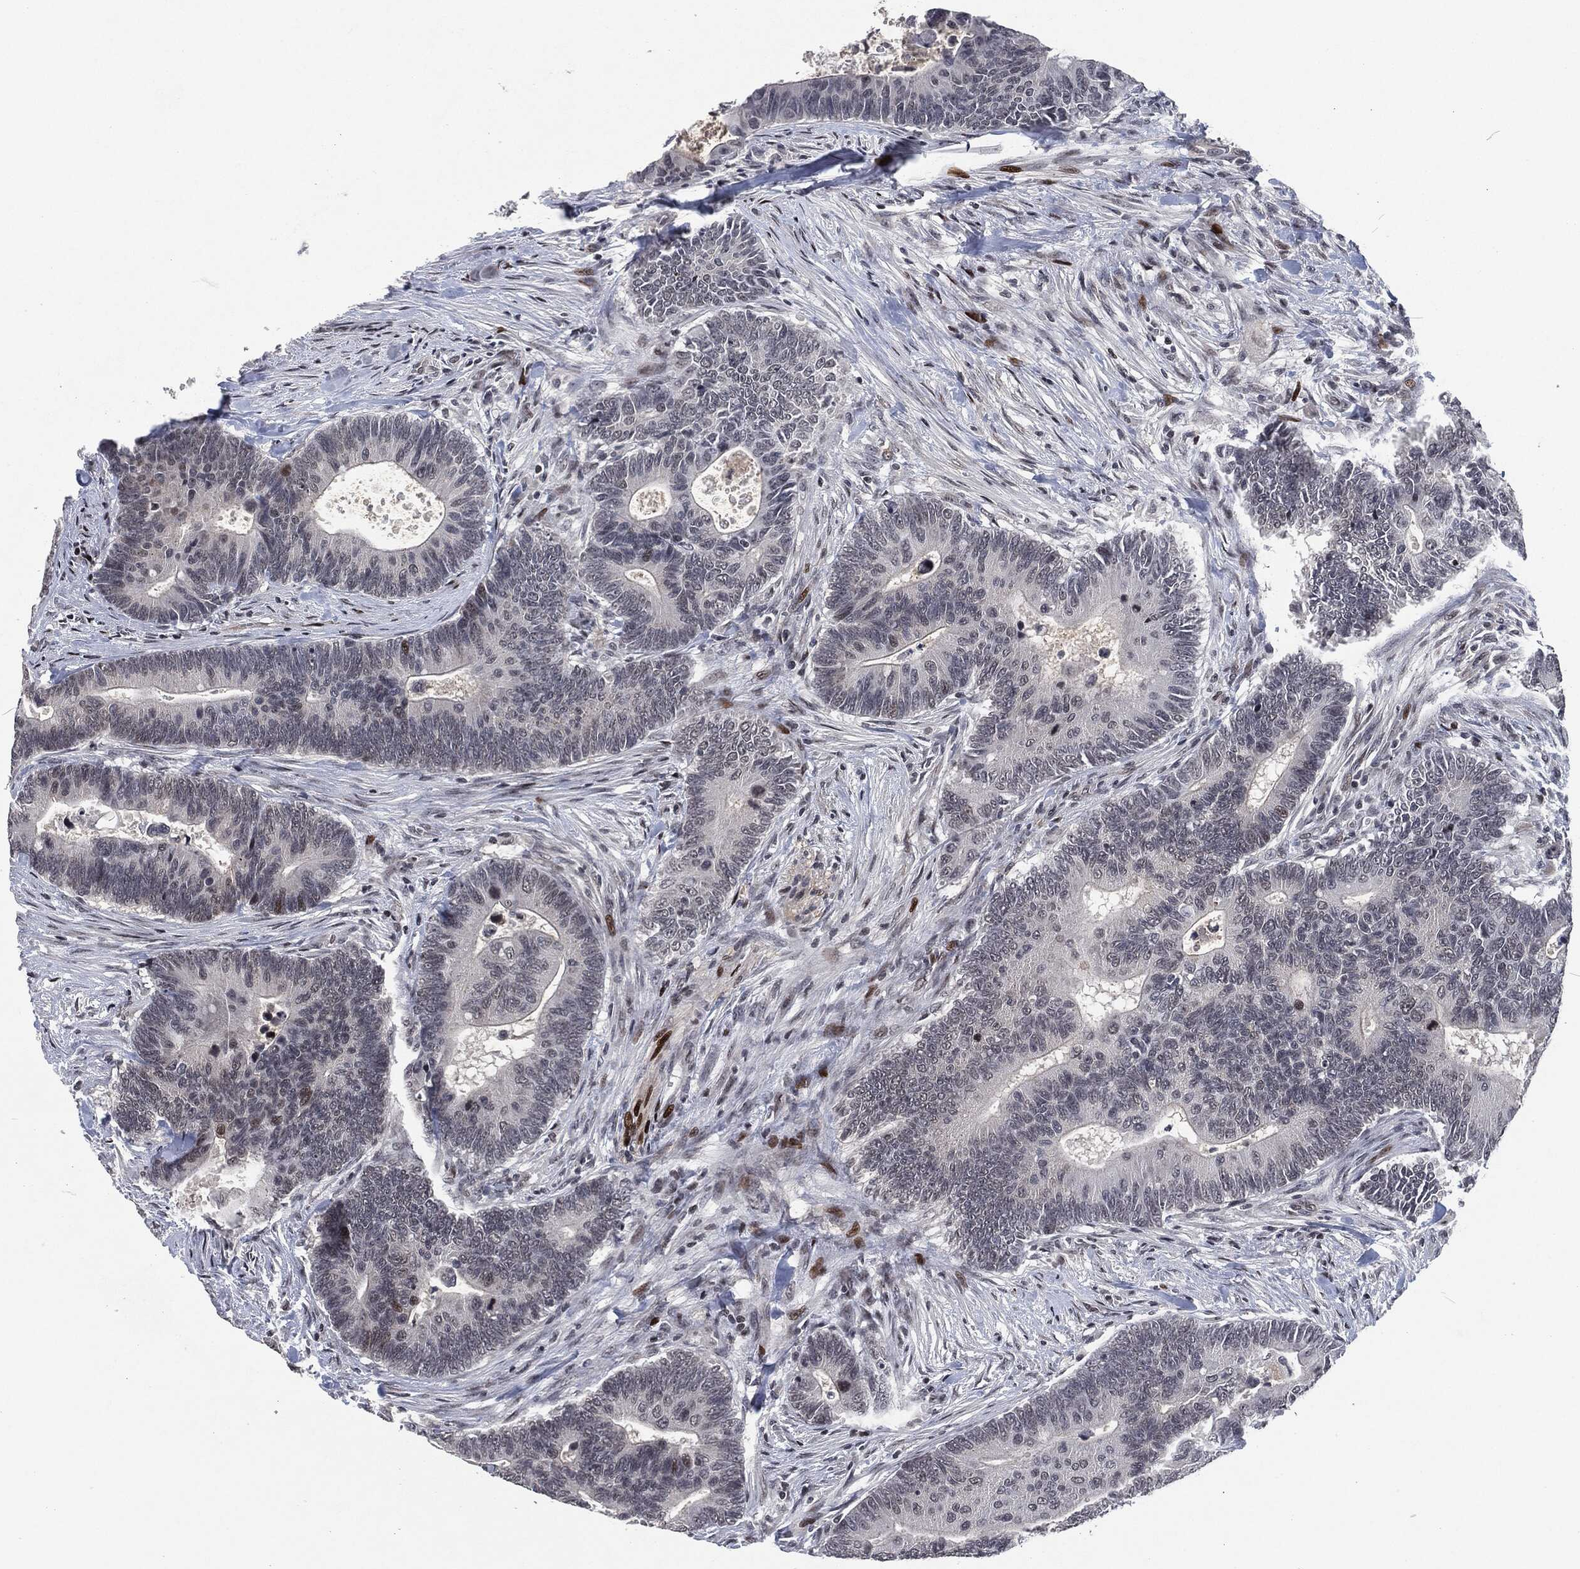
{"staining": {"intensity": "moderate", "quantity": "<25%", "location": "nuclear"}, "tissue": "colorectal cancer", "cell_type": "Tumor cells", "image_type": "cancer", "snomed": [{"axis": "morphology", "description": "Adenocarcinoma, NOS"}, {"axis": "topography", "description": "Colon"}], "caption": "Immunohistochemistry (IHC) staining of adenocarcinoma (colorectal), which exhibits low levels of moderate nuclear expression in about <25% of tumor cells indicating moderate nuclear protein positivity. The staining was performed using DAB (brown) for protein detection and nuclei were counterstained in hematoxylin (blue).", "gene": "EGFR", "patient": {"sex": "male", "age": 75}}